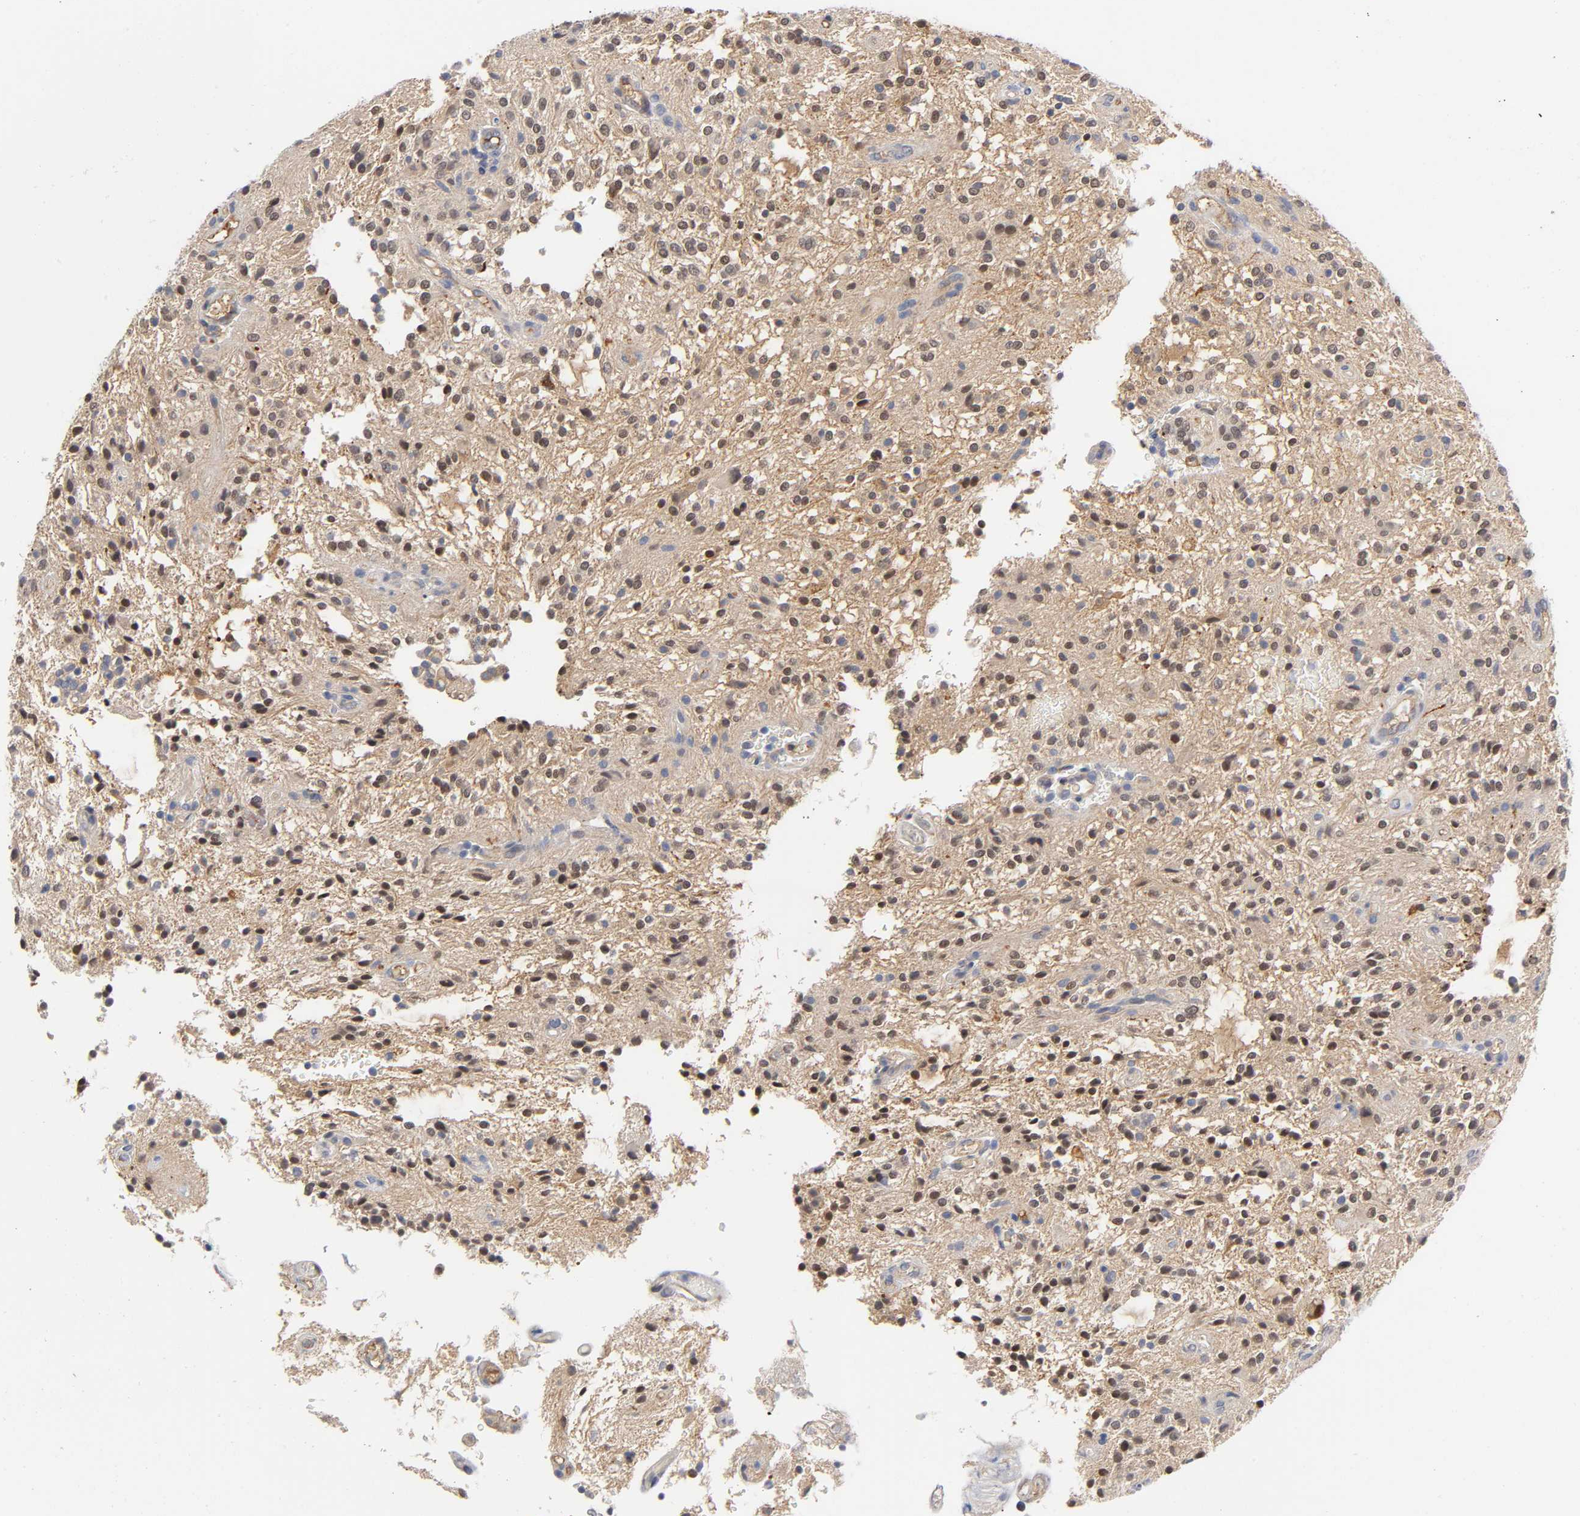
{"staining": {"intensity": "moderate", "quantity": ">75%", "location": "cytoplasmic/membranous,nuclear"}, "tissue": "glioma", "cell_type": "Tumor cells", "image_type": "cancer", "snomed": [{"axis": "morphology", "description": "Glioma, malignant, NOS"}, {"axis": "topography", "description": "Cerebellum"}], "caption": "IHC micrograph of glioma (malignant) stained for a protein (brown), which exhibits medium levels of moderate cytoplasmic/membranous and nuclear expression in approximately >75% of tumor cells.", "gene": "NOVA1", "patient": {"sex": "female", "age": 10}}